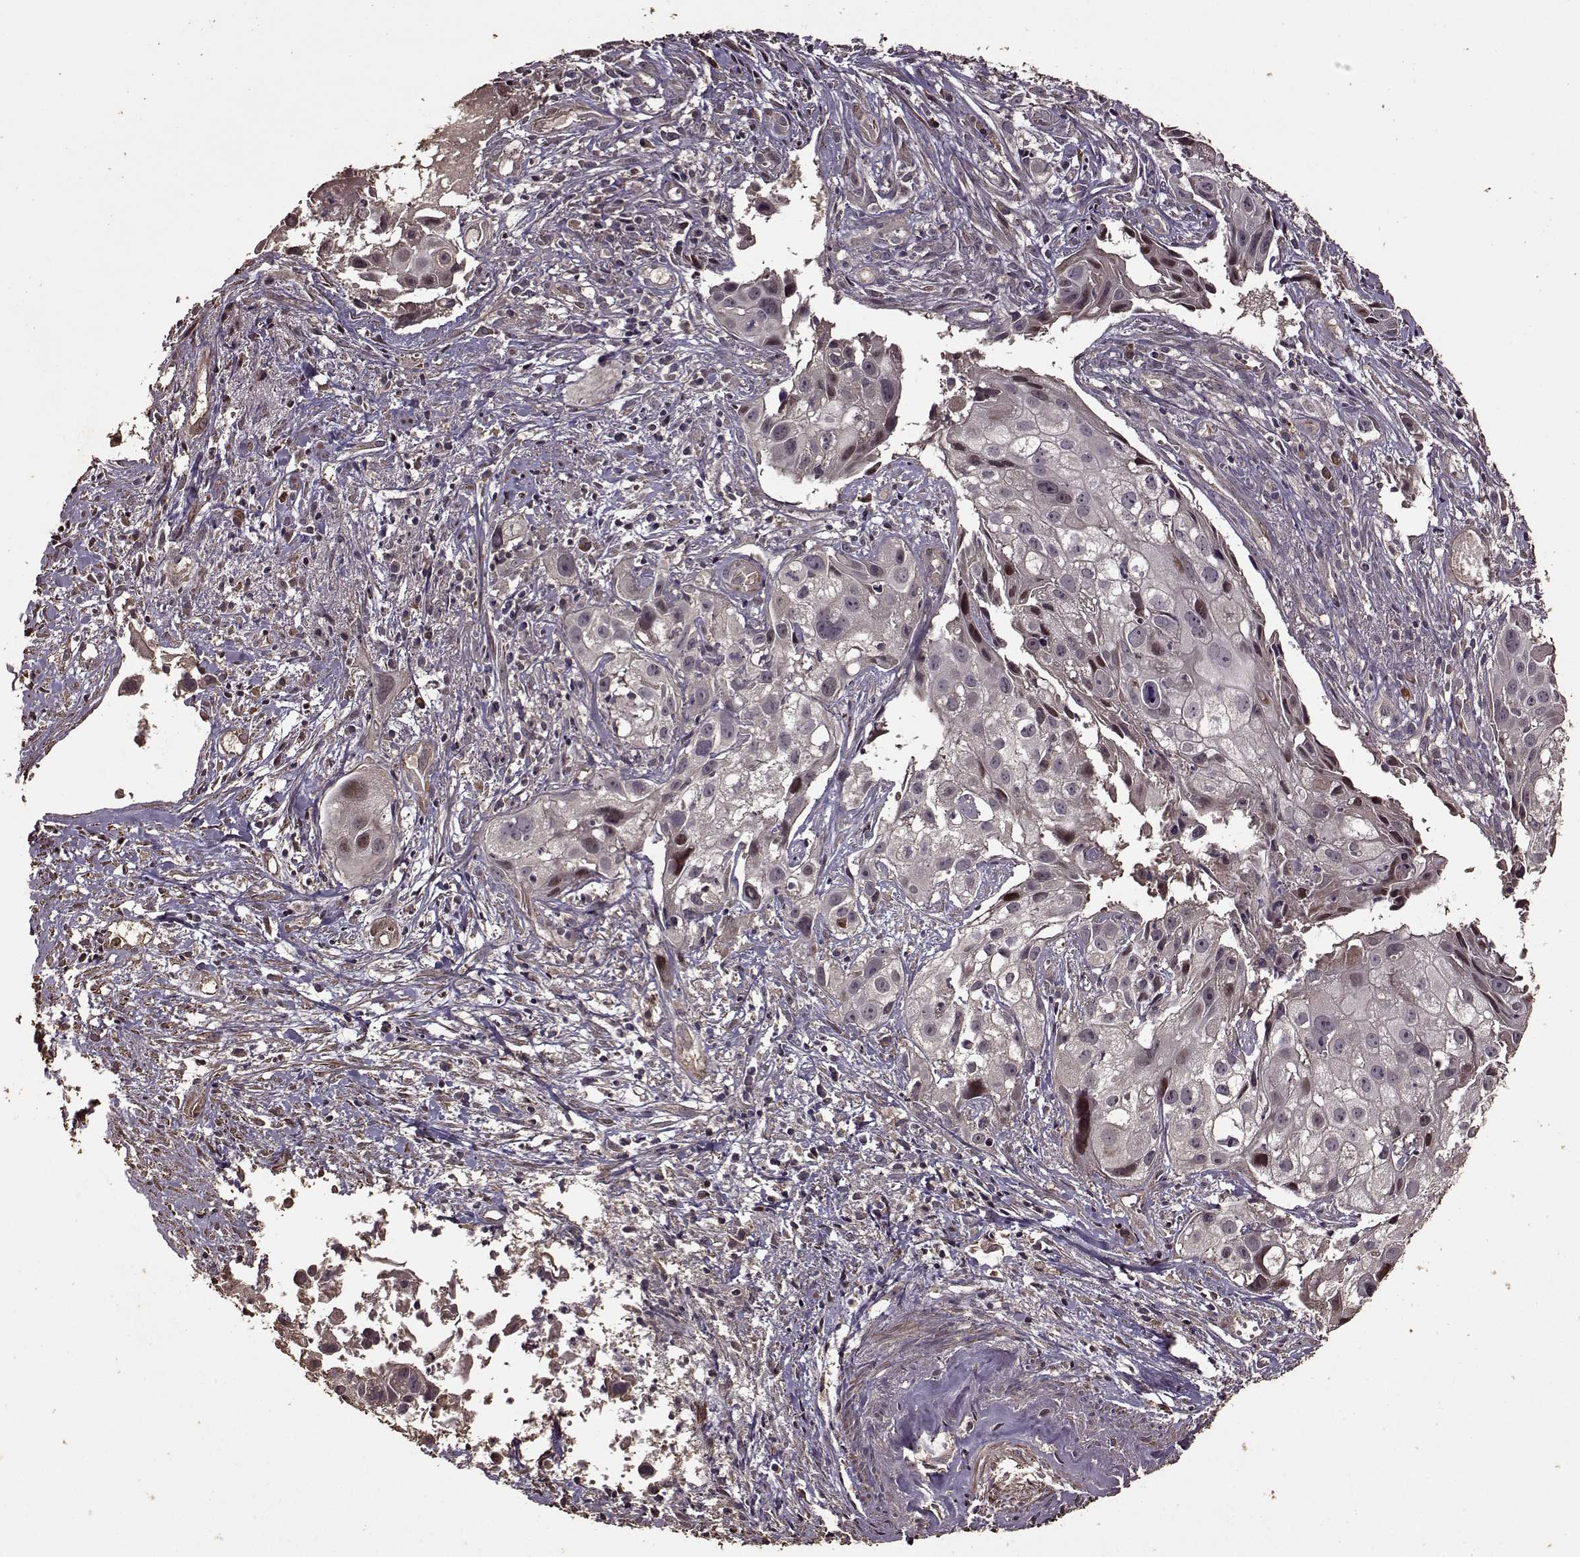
{"staining": {"intensity": "negative", "quantity": "none", "location": "none"}, "tissue": "cervical cancer", "cell_type": "Tumor cells", "image_type": "cancer", "snomed": [{"axis": "morphology", "description": "Squamous cell carcinoma, NOS"}, {"axis": "topography", "description": "Cervix"}], "caption": "Tumor cells are negative for protein expression in human cervical cancer (squamous cell carcinoma).", "gene": "FBXW11", "patient": {"sex": "female", "age": 53}}